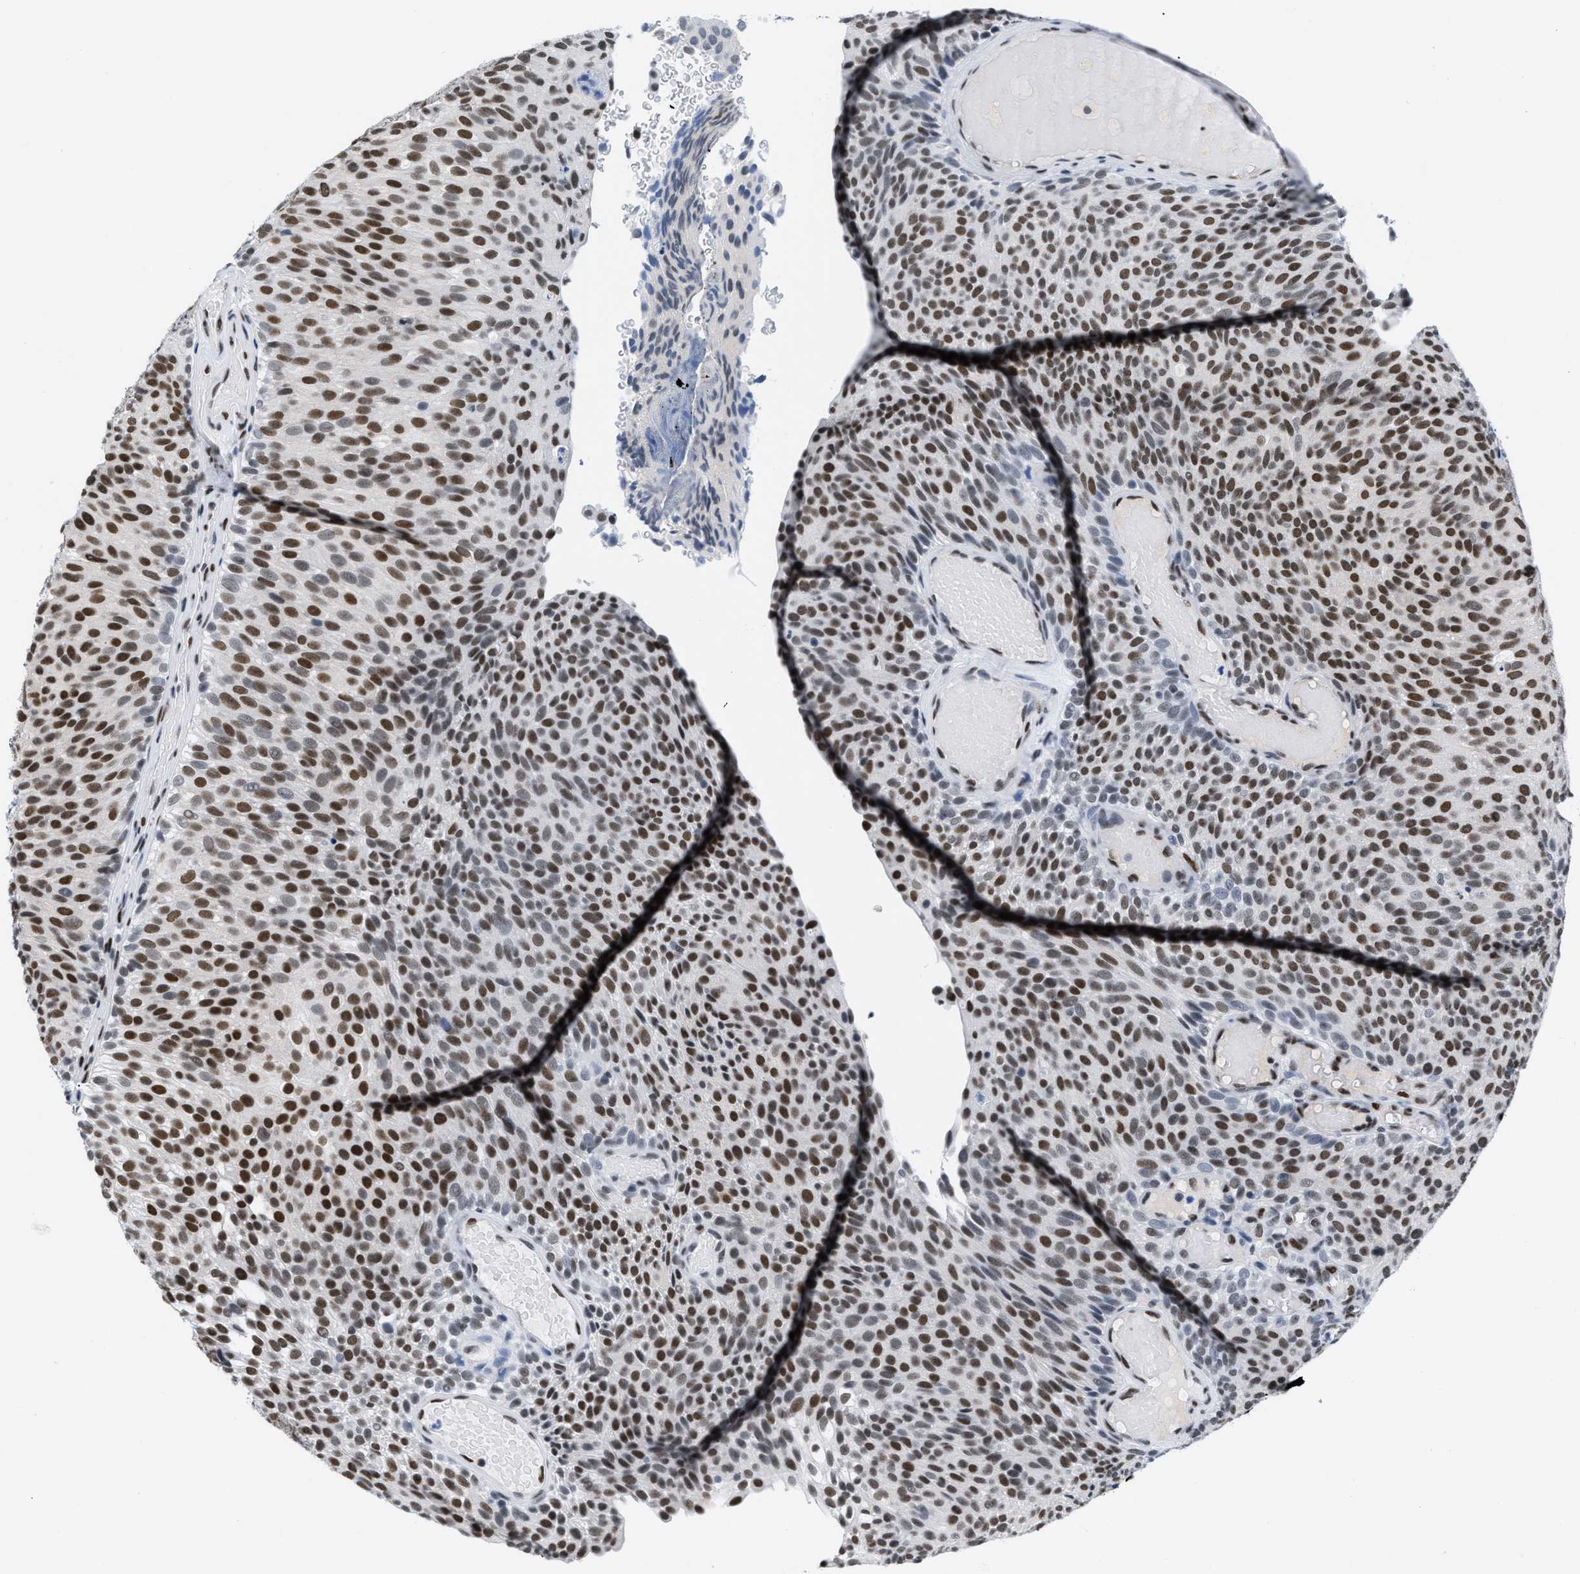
{"staining": {"intensity": "strong", "quantity": ">75%", "location": "nuclear"}, "tissue": "urothelial cancer", "cell_type": "Tumor cells", "image_type": "cancer", "snomed": [{"axis": "morphology", "description": "Urothelial carcinoma, Low grade"}, {"axis": "topography", "description": "Urinary bladder"}], "caption": "Urothelial carcinoma (low-grade) stained with DAB (3,3'-diaminobenzidine) immunohistochemistry (IHC) demonstrates high levels of strong nuclear expression in approximately >75% of tumor cells.", "gene": "CTBP1", "patient": {"sex": "male", "age": 78}}